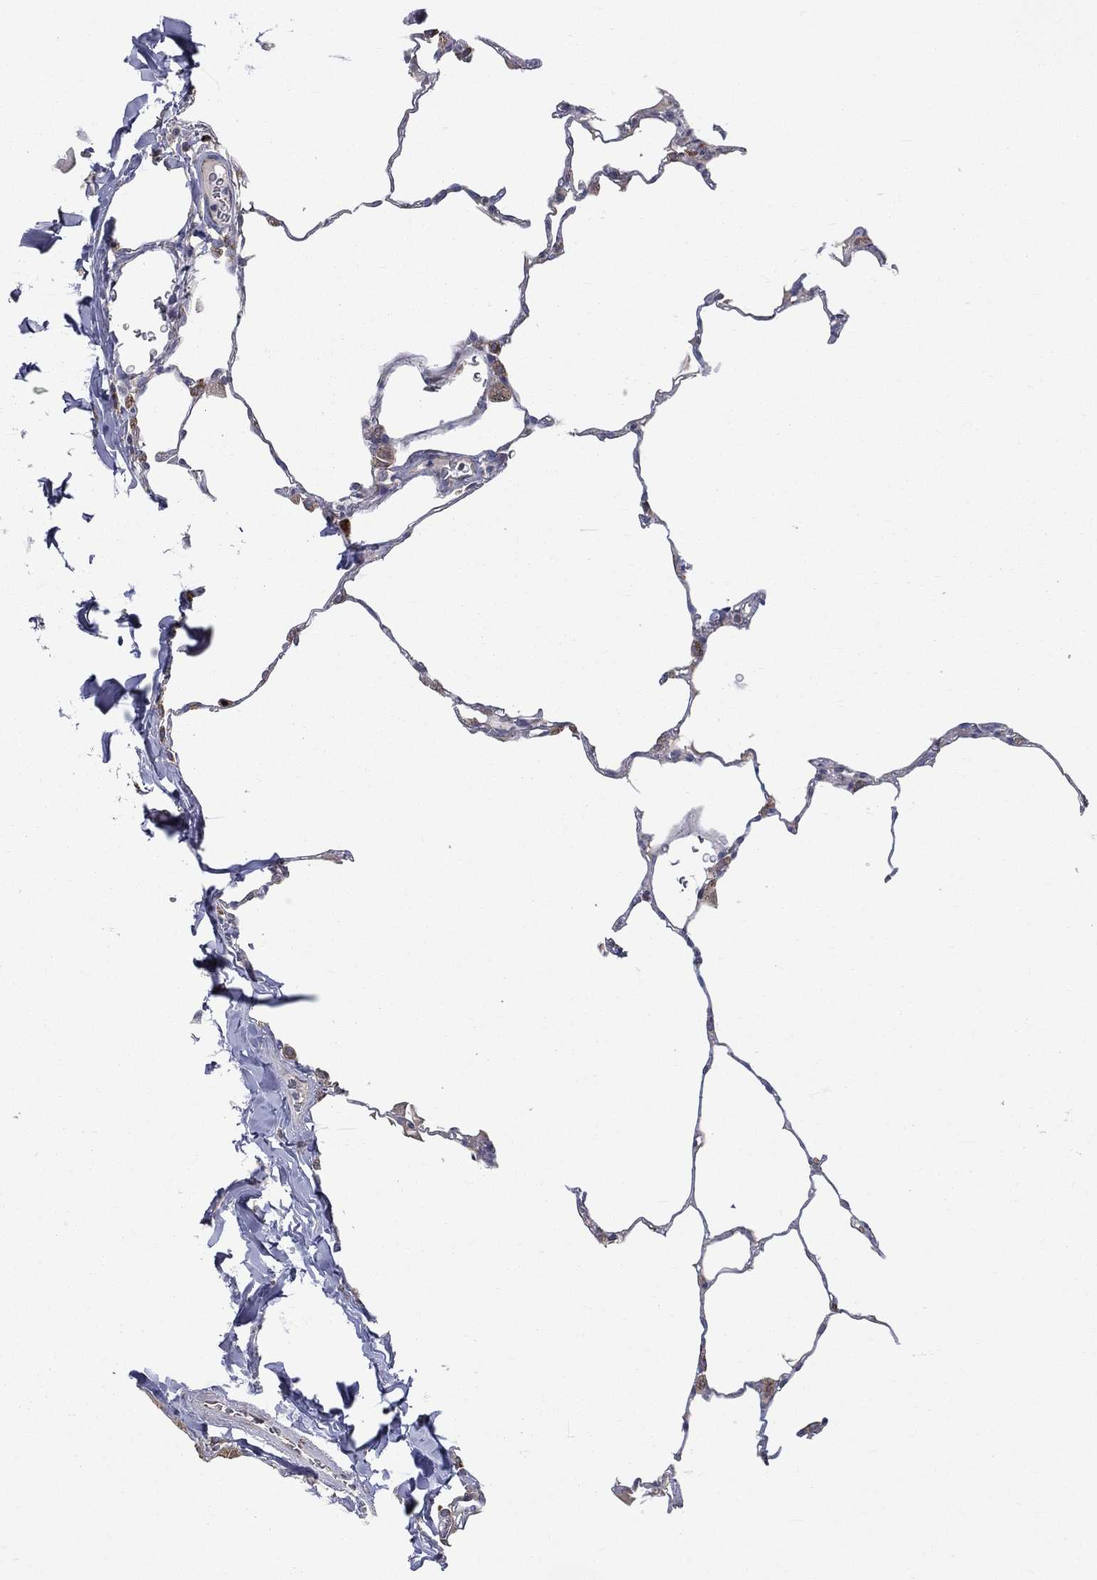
{"staining": {"intensity": "negative", "quantity": "none", "location": "none"}, "tissue": "lung", "cell_type": "Alveolar cells", "image_type": "normal", "snomed": [{"axis": "morphology", "description": "Normal tissue, NOS"}, {"axis": "morphology", "description": "Adenocarcinoma, metastatic, NOS"}, {"axis": "topography", "description": "Lung"}], "caption": "Immunohistochemistry (IHC) of benign human lung shows no staining in alveolar cells. (DAB immunohistochemistry visualized using brightfield microscopy, high magnification).", "gene": "C20orf96", "patient": {"sex": "male", "age": 45}}